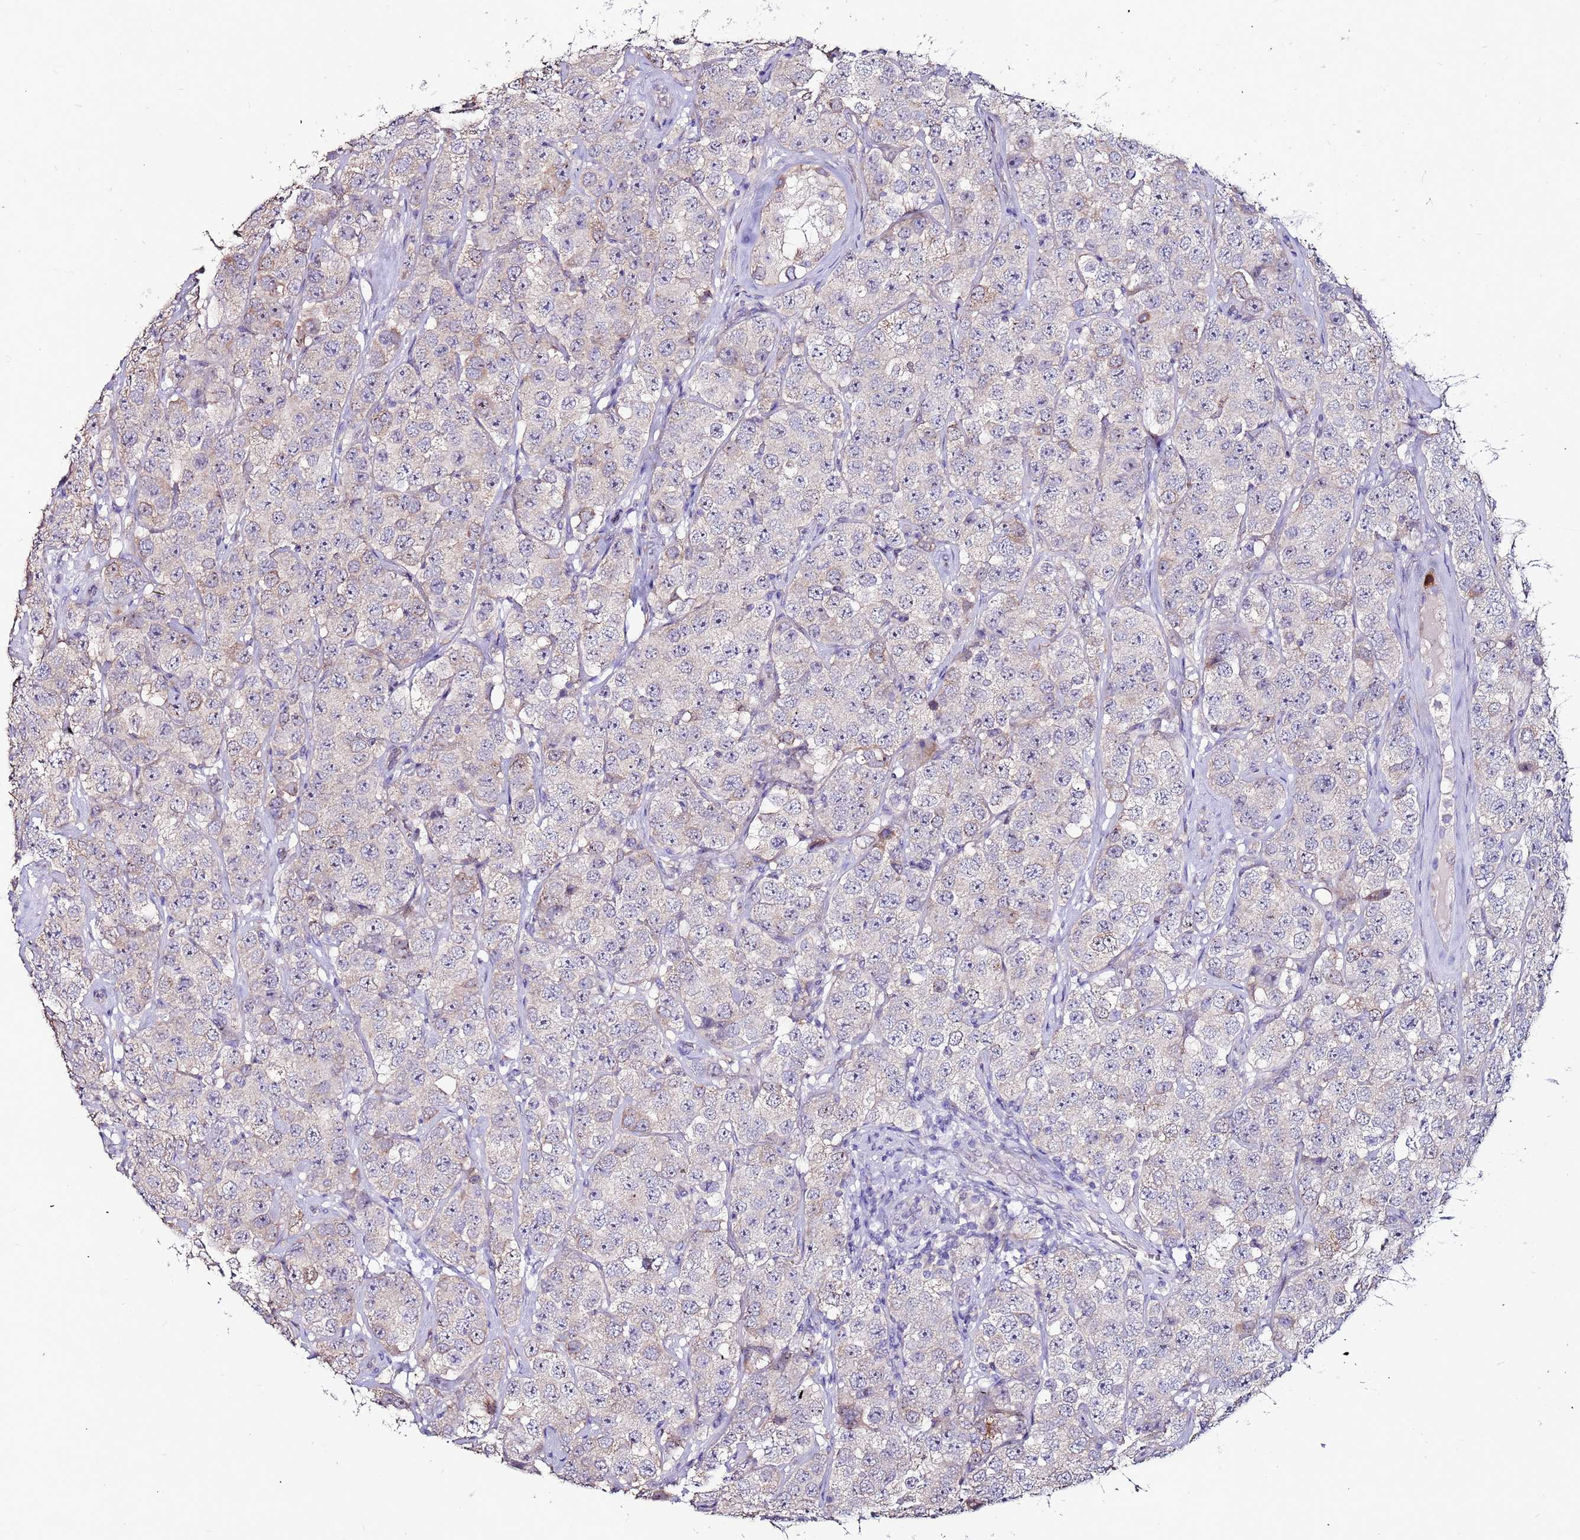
{"staining": {"intensity": "weak", "quantity": "<25%", "location": "cytoplasmic/membranous"}, "tissue": "testis cancer", "cell_type": "Tumor cells", "image_type": "cancer", "snomed": [{"axis": "morphology", "description": "Seminoma, NOS"}, {"axis": "topography", "description": "Testis"}], "caption": "High magnification brightfield microscopy of testis cancer stained with DAB (3,3'-diaminobenzidine) (brown) and counterstained with hematoxylin (blue): tumor cells show no significant positivity.", "gene": "SLC44A3", "patient": {"sex": "male", "age": 28}}